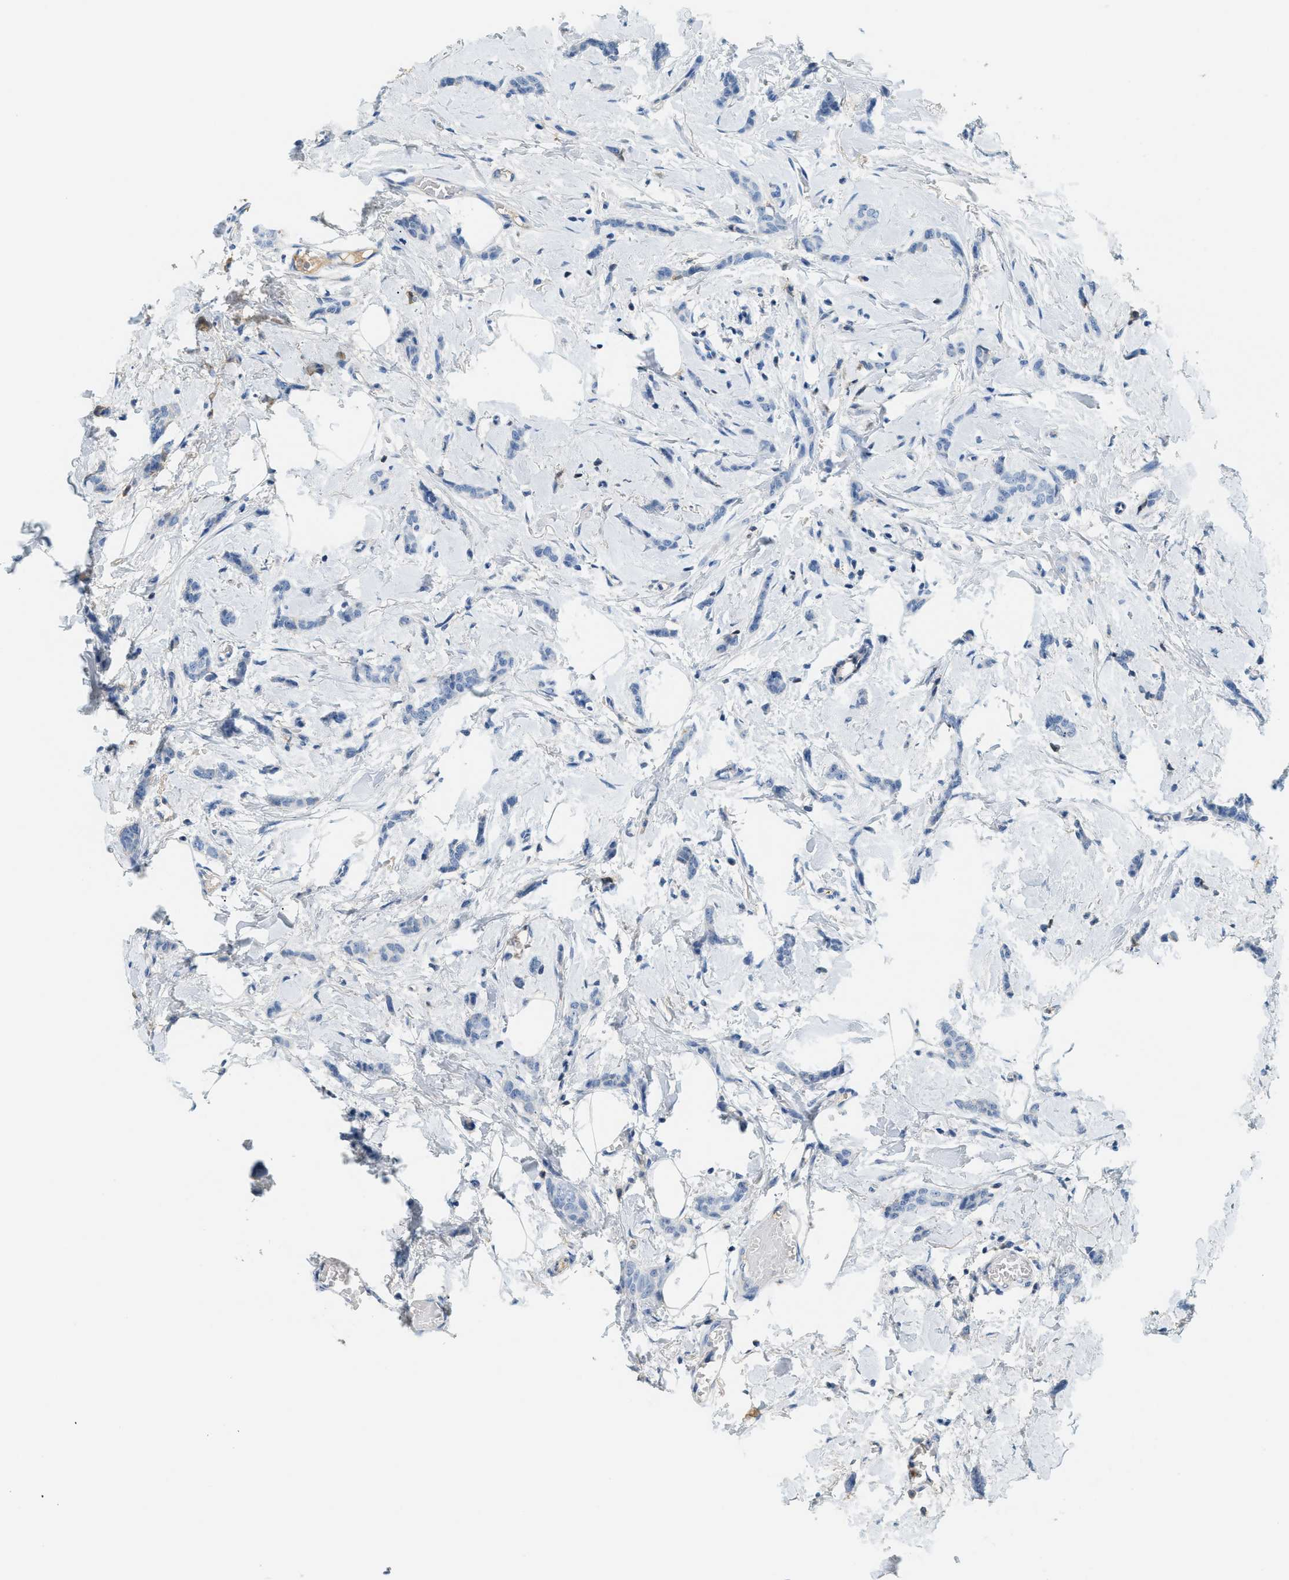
{"staining": {"intensity": "negative", "quantity": "none", "location": "none"}, "tissue": "breast cancer", "cell_type": "Tumor cells", "image_type": "cancer", "snomed": [{"axis": "morphology", "description": "Lobular carcinoma"}, {"axis": "topography", "description": "Skin"}, {"axis": "topography", "description": "Breast"}], "caption": "Breast cancer was stained to show a protein in brown. There is no significant expression in tumor cells.", "gene": "LCN2", "patient": {"sex": "female", "age": 46}}